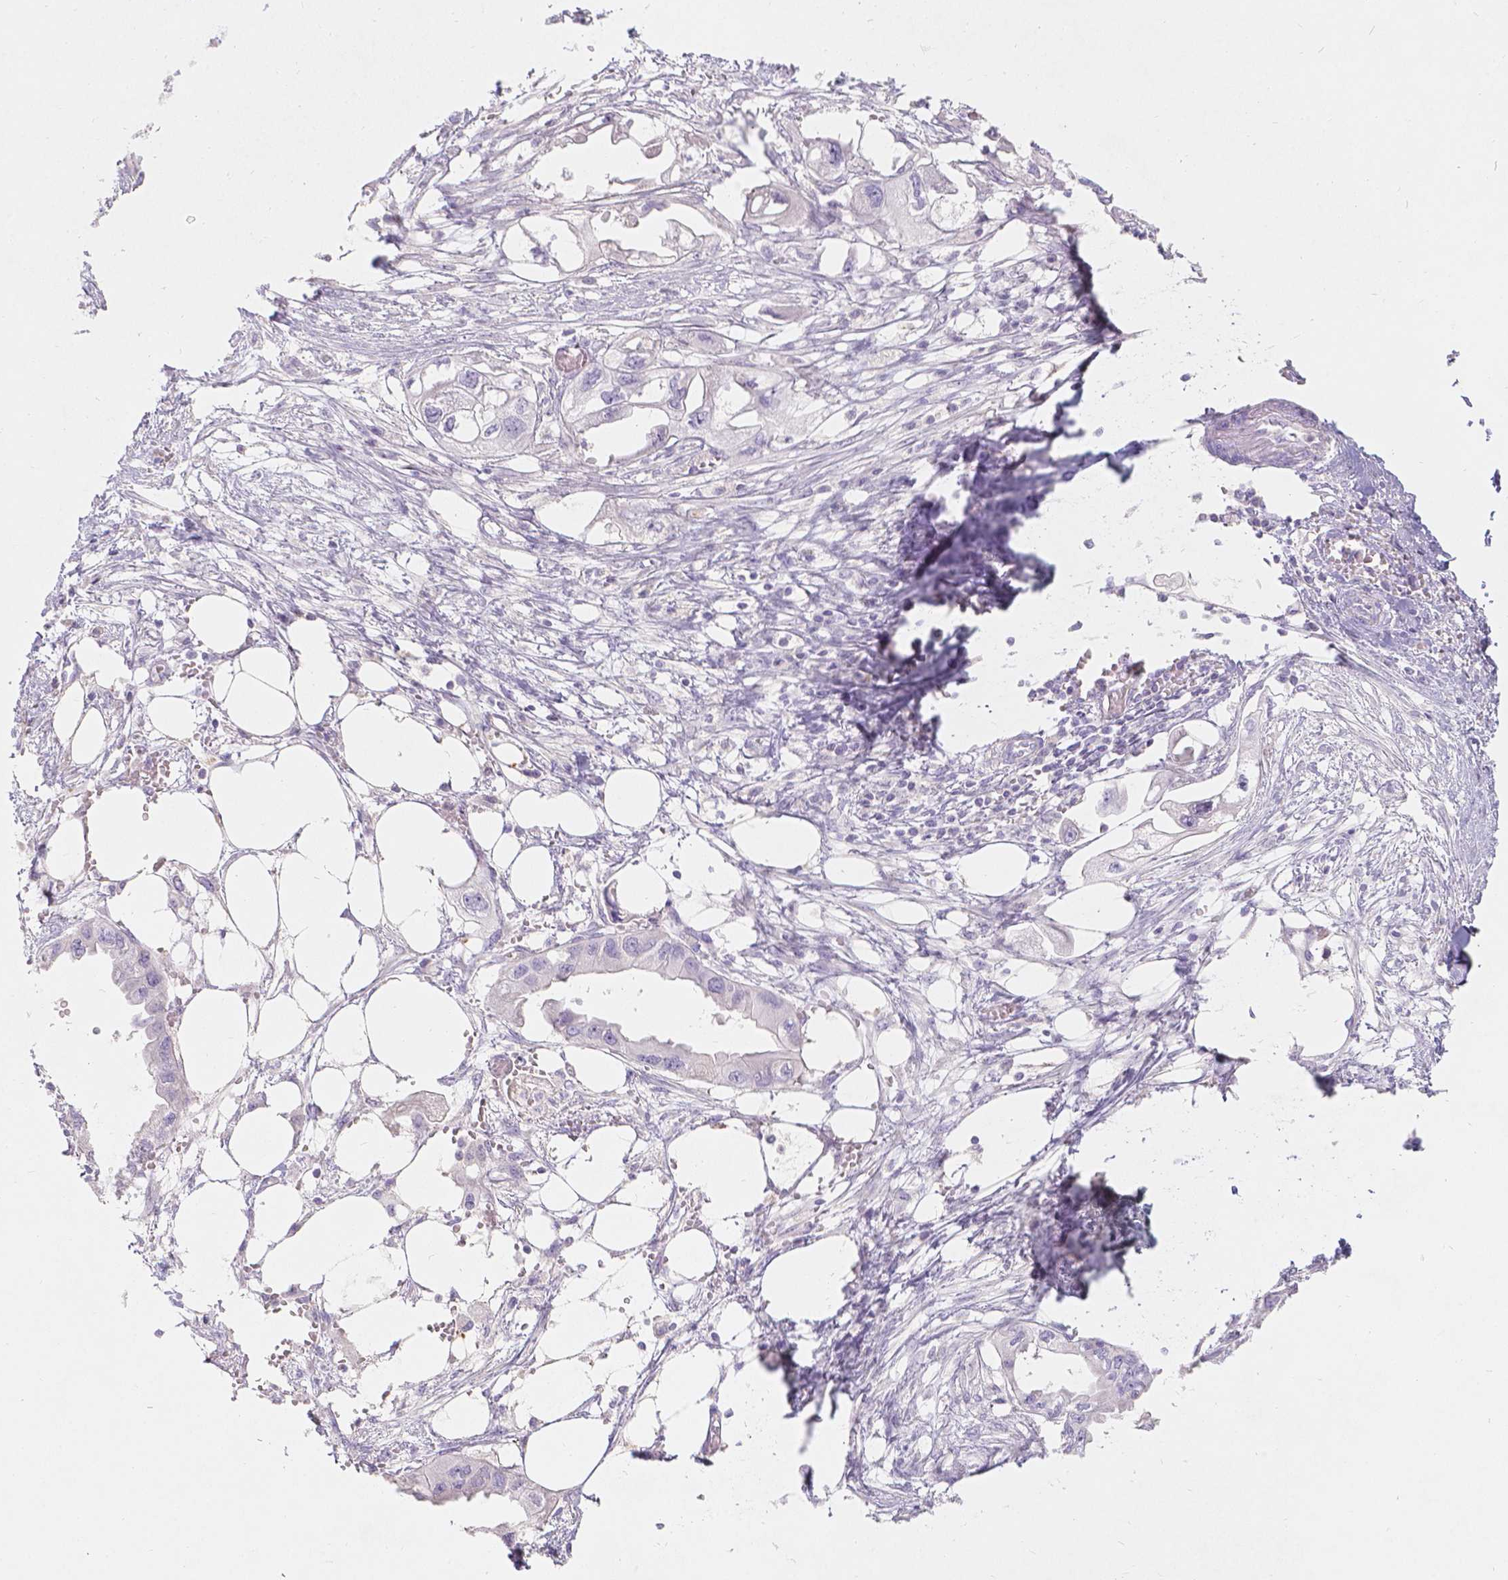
{"staining": {"intensity": "negative", "quantity": "none", "location": "none"}, "tissue": "endometrial cancer", "cell_type": "Tumor cells", "image_type": "cancer", "snomed": [{"axis": "morphology", "description": "Adenocarcinoma, NOS"}, {"axis": "morphology", "description": "Adenocarcinoma, metastatic, NOS"}, {"axis": "topography", "description": "Adipose tissue"}, {"axis": "topography", "description": "Endometrium"}], "caption": "There is no significant expression in tumor cells of endometrial adenocarcinoma.", "gene": "GAL3ST2", "patient": {"sex": "female", "age": 67}}